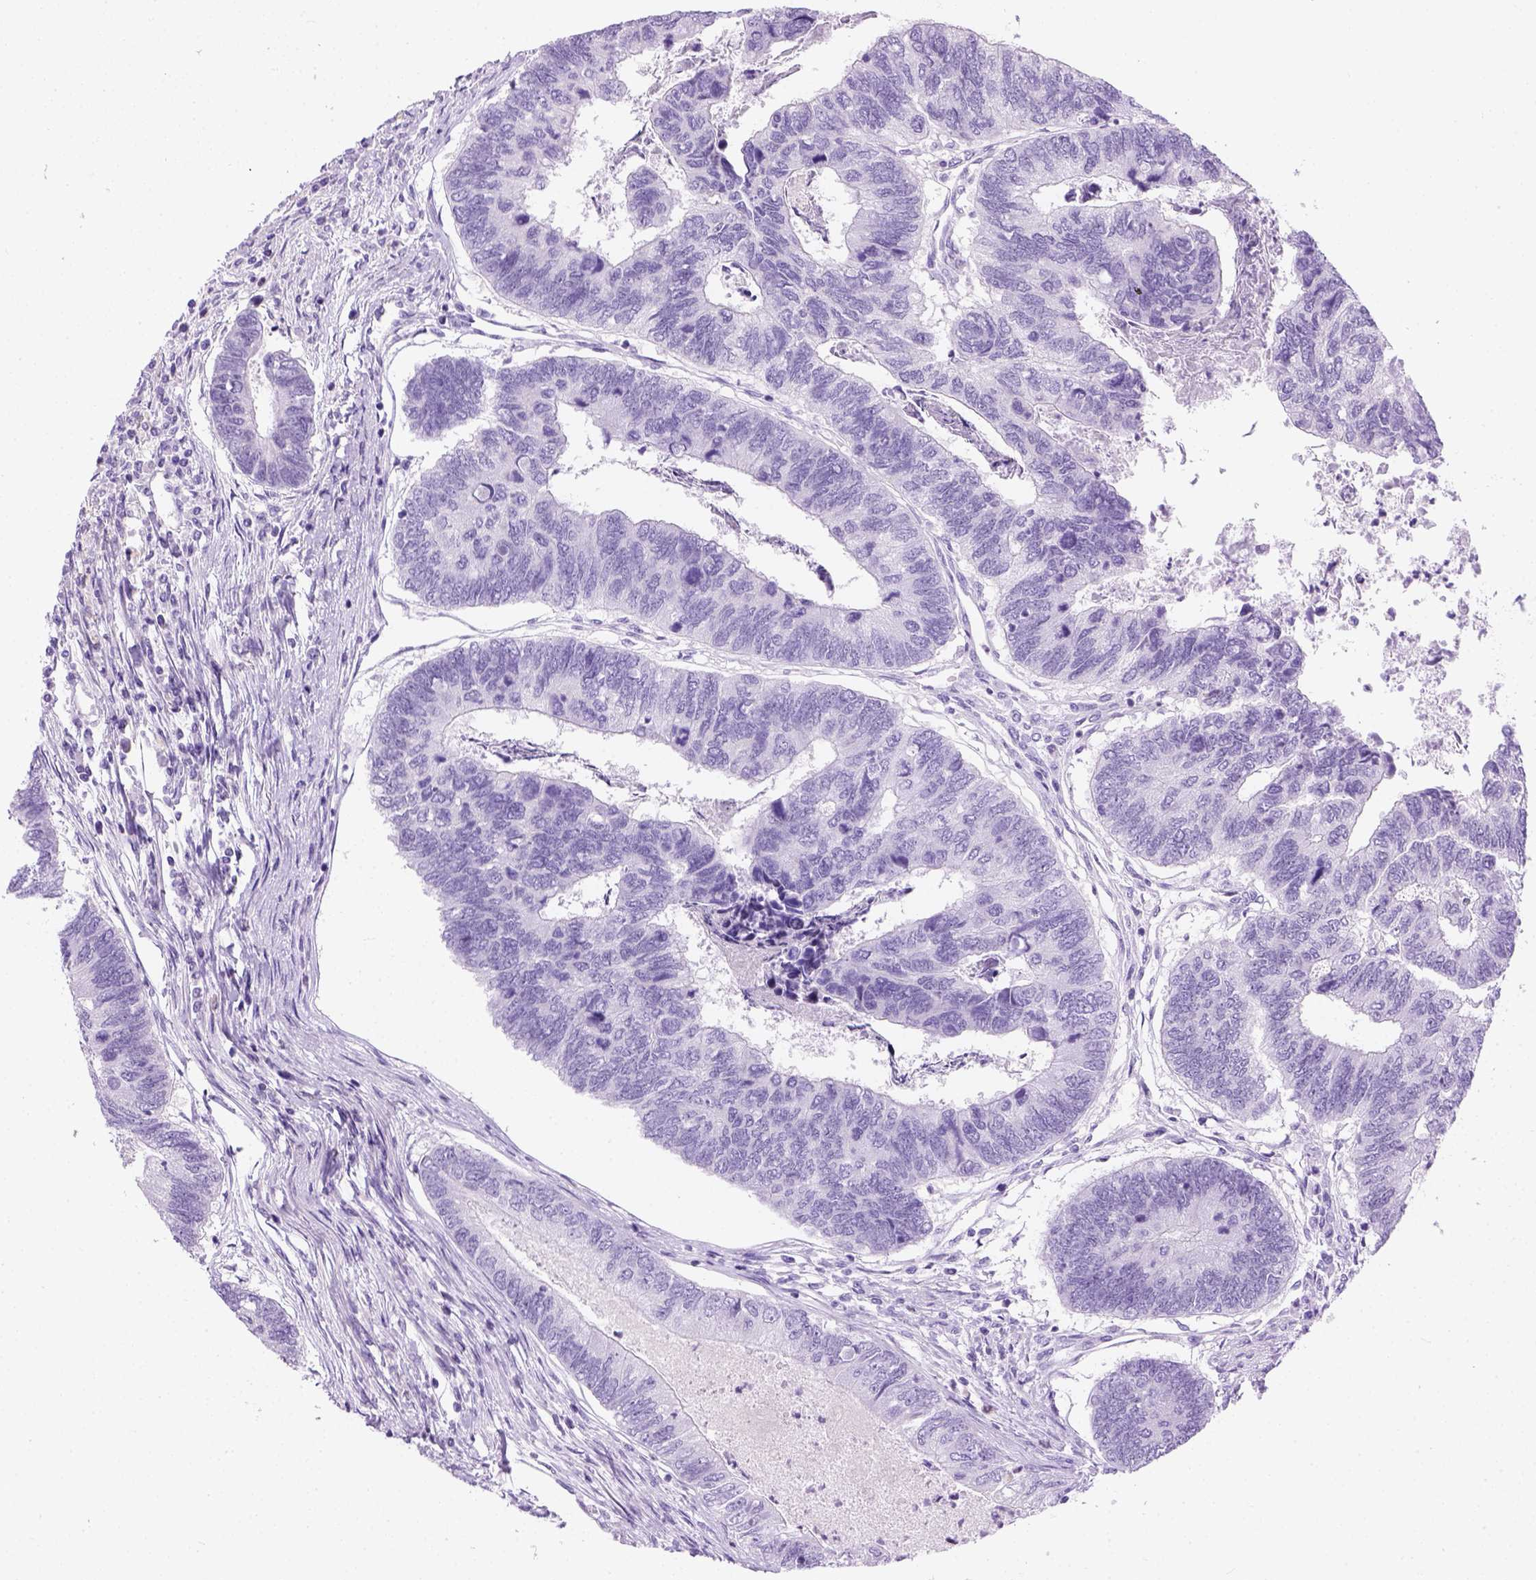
{"staining": {"intensity": "negative", "quantity": "none", "location": "none"}, "tissue": "colorectal cancer", "cell_type": "Tumor cells", "image_type": "cancer", "snomed": [{"axis": "morphology", "description": "Adenocarcinoma, NOS"}, {"axis": "topography", "description": "Colon"}], "caption": "Immunohistochemistry (IHC) image of neoplastic tissue: colorectal cancer stained with DAB exhibits no significant protein positivity in tumor cells.", "gene": "TMEM38A", "patient": {"sex": "female", "age": 67}}